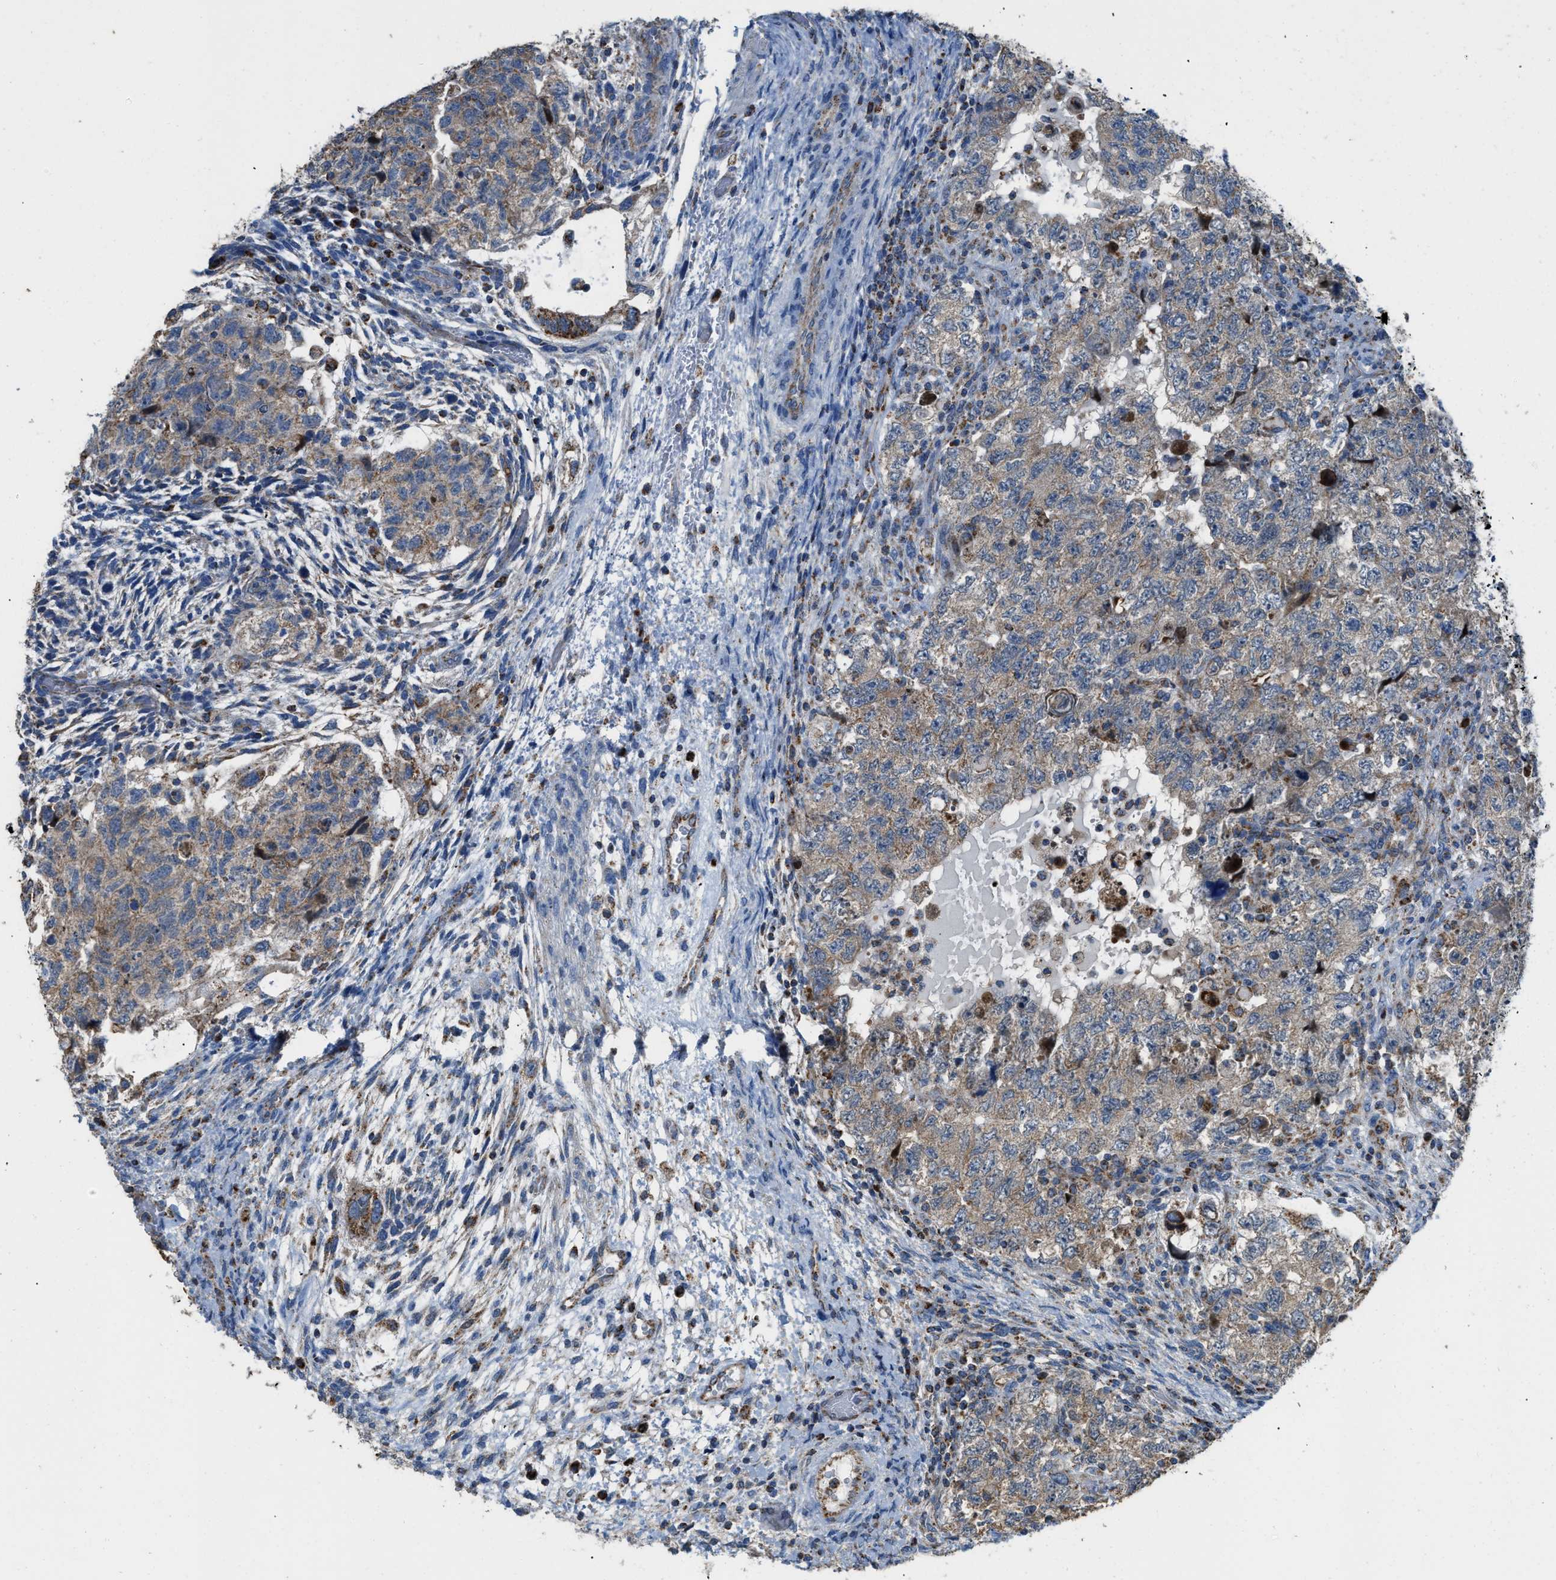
{"staining": {"intensity": "weak", "quantity": ">75%", "location": "cytoplasmic/membranous"}, "tissue": "testis cancer", "cell_type": "Tumor cells", "image_type": "cancer", "snomed": [{"axis": "morphology", "description": "Carcinoma, Embryonal, NOS"}, {"axis": "topography", "description": "Testis"}], "caption": "Tumor cells show weak cytoplasmic/membranous expression in approximately >75% of cells in testis cancer (embryonal carcinoma). (DAB (3,3'-diaminobenzidine) = brown stain, brightfield microscopy at high magnification).", "gene": "ETFB", "patient": {"sex": "male", "age": 36}}